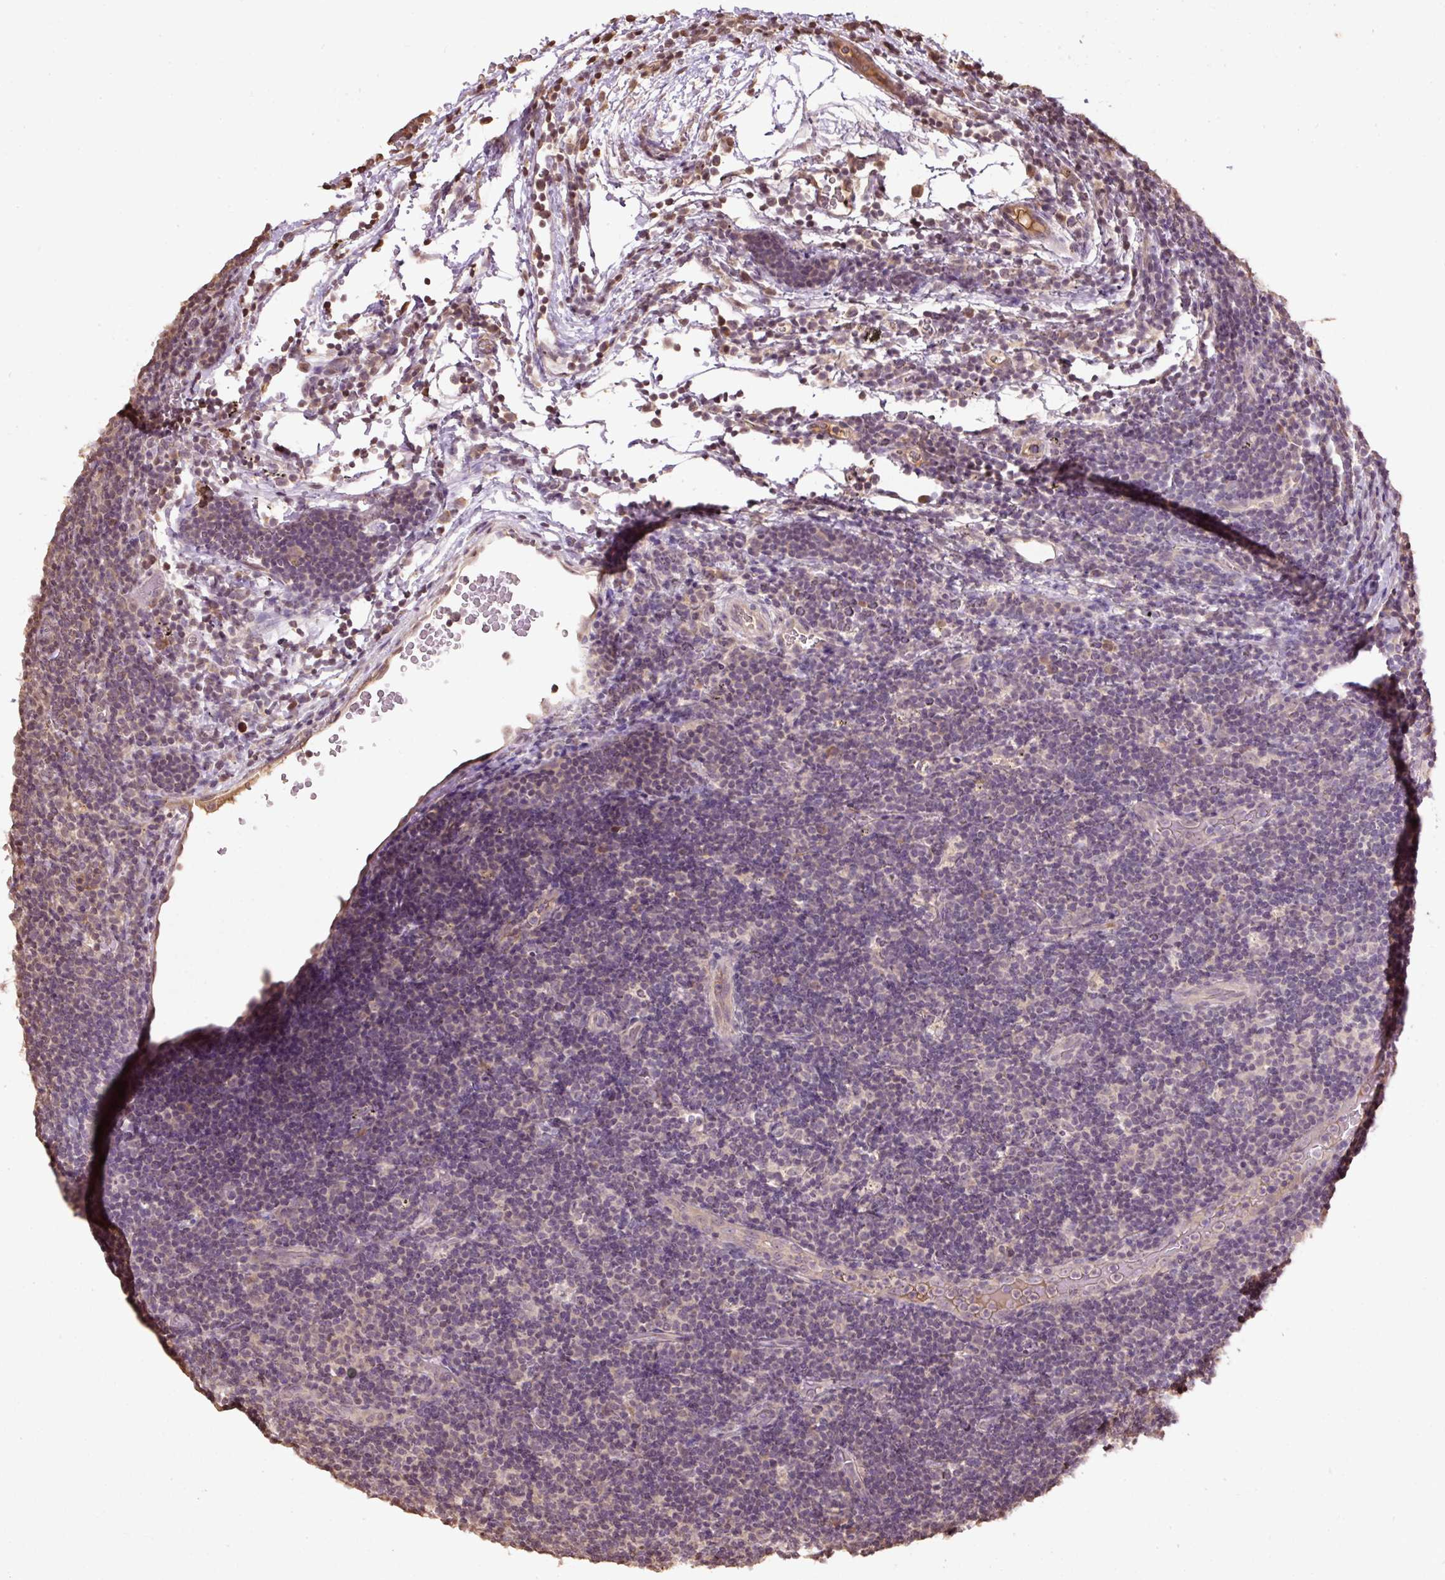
{"staining": {"intensity": "negative", "quantity": "none", "location": "none"}, "tissue": "lymphoma", "cell_type": "Tumor cells", "image_type": "cancer", "snomed": [{"axis": "morphology", "description": "Hodgkin's disease, NOS"}, {"axis": "topography", "description": "Lymph node"}], "caption": "A photomicrograph of Hodgkin's disease stained for a protein demonstrates no brown staining in tumor cells.", "gene": "TMEM170B", "patient": {"sex": "female", "age": 57}}